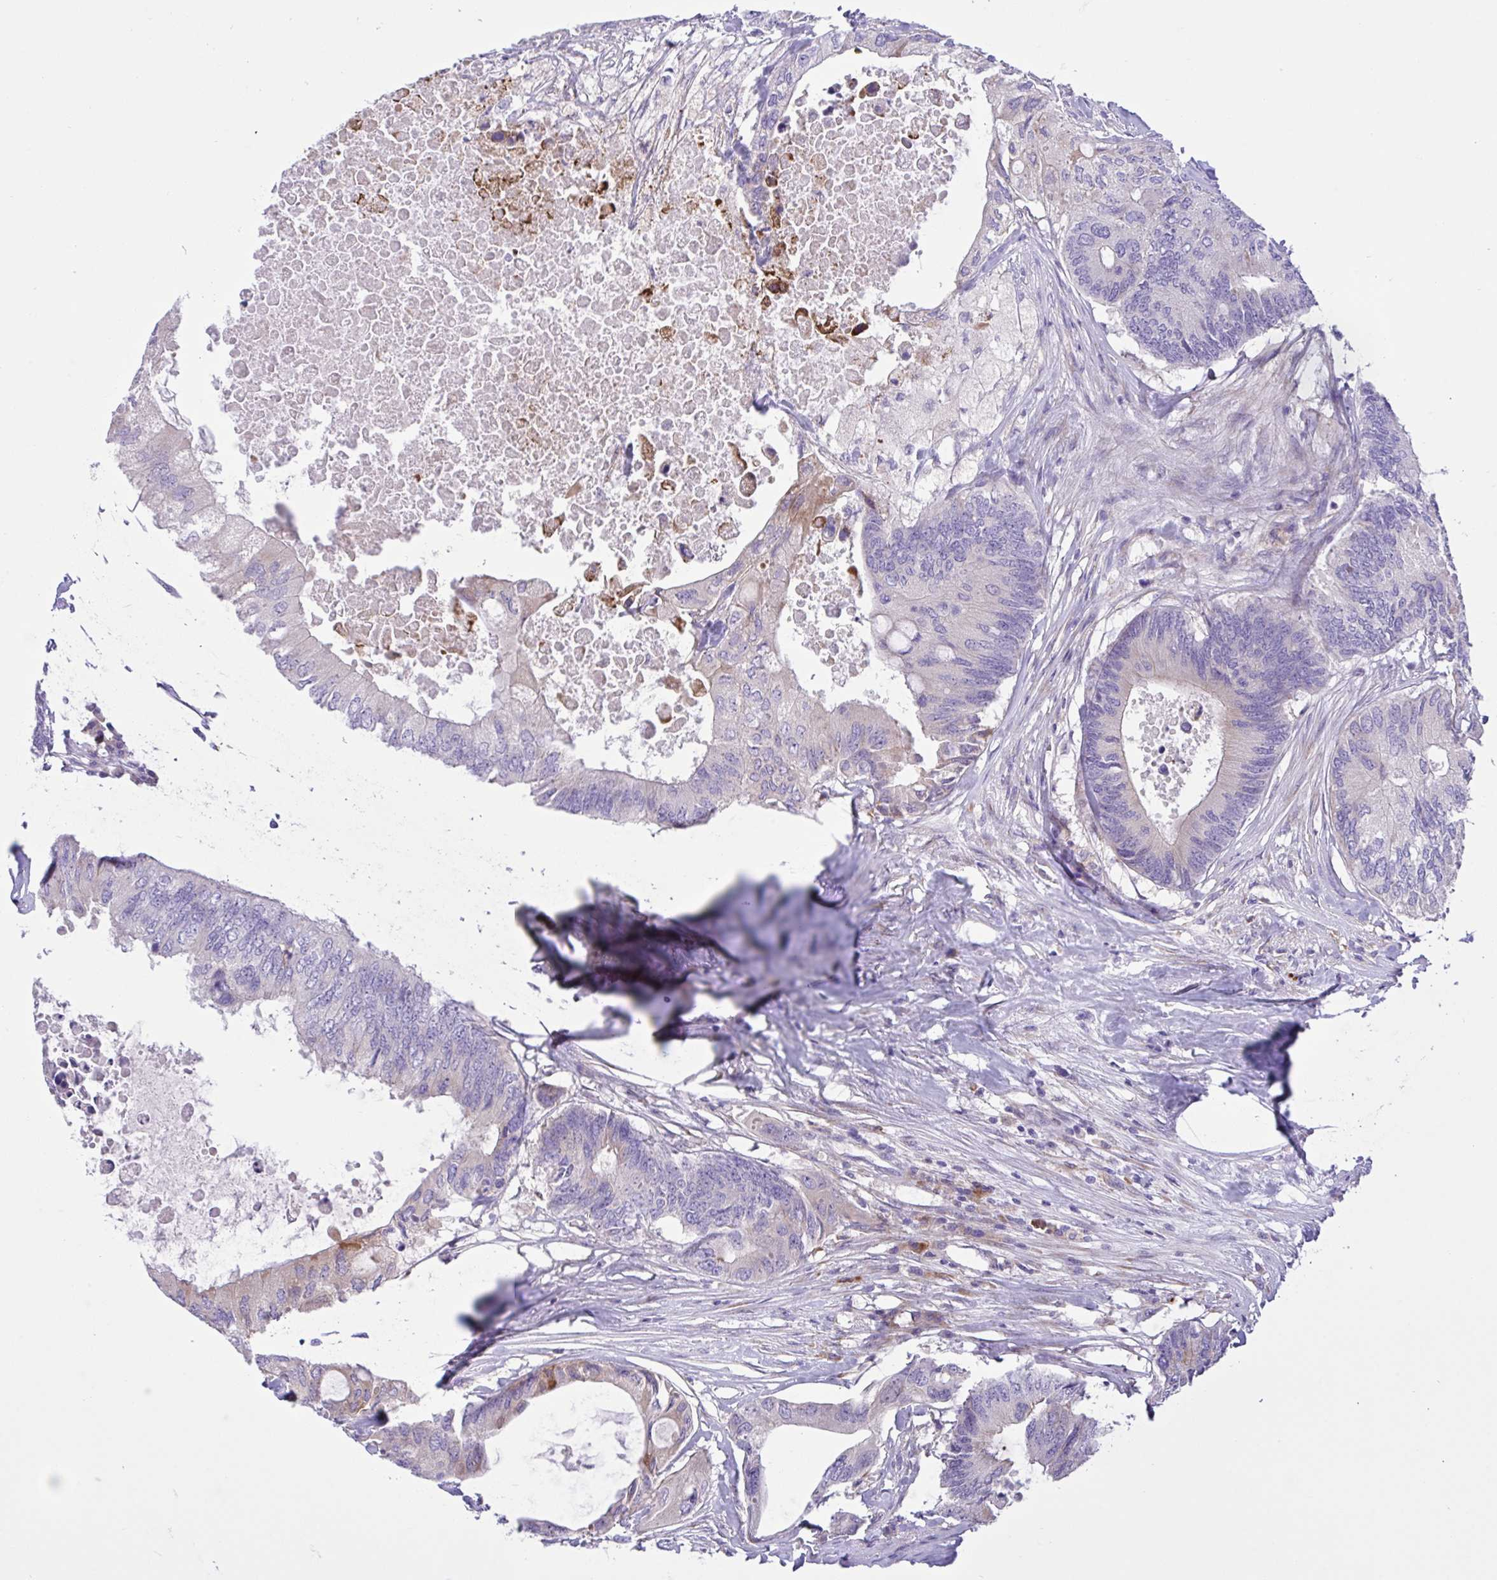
{"staining": {"intensity": "negative", "quantity": "none", "location": "none"}, "tissue": "colorectal cancer", "cell_type": "Tumor cells", "image_type": "cancer", "snomed": [{"axis": "morphology", "description": "Adenocarcinoma, NOS"}, {"axis": "topography", "description": "Colon"}], "caption": "High power microscopy image of an IHC image of colorectal adenocarcinoma, revealing no significant positivity in tumor cells. (Immunohistochemistry, brightfield microscopy, high magnification).", "gene": "DSC3", "patient": {"sex": "male", "age": 71}}